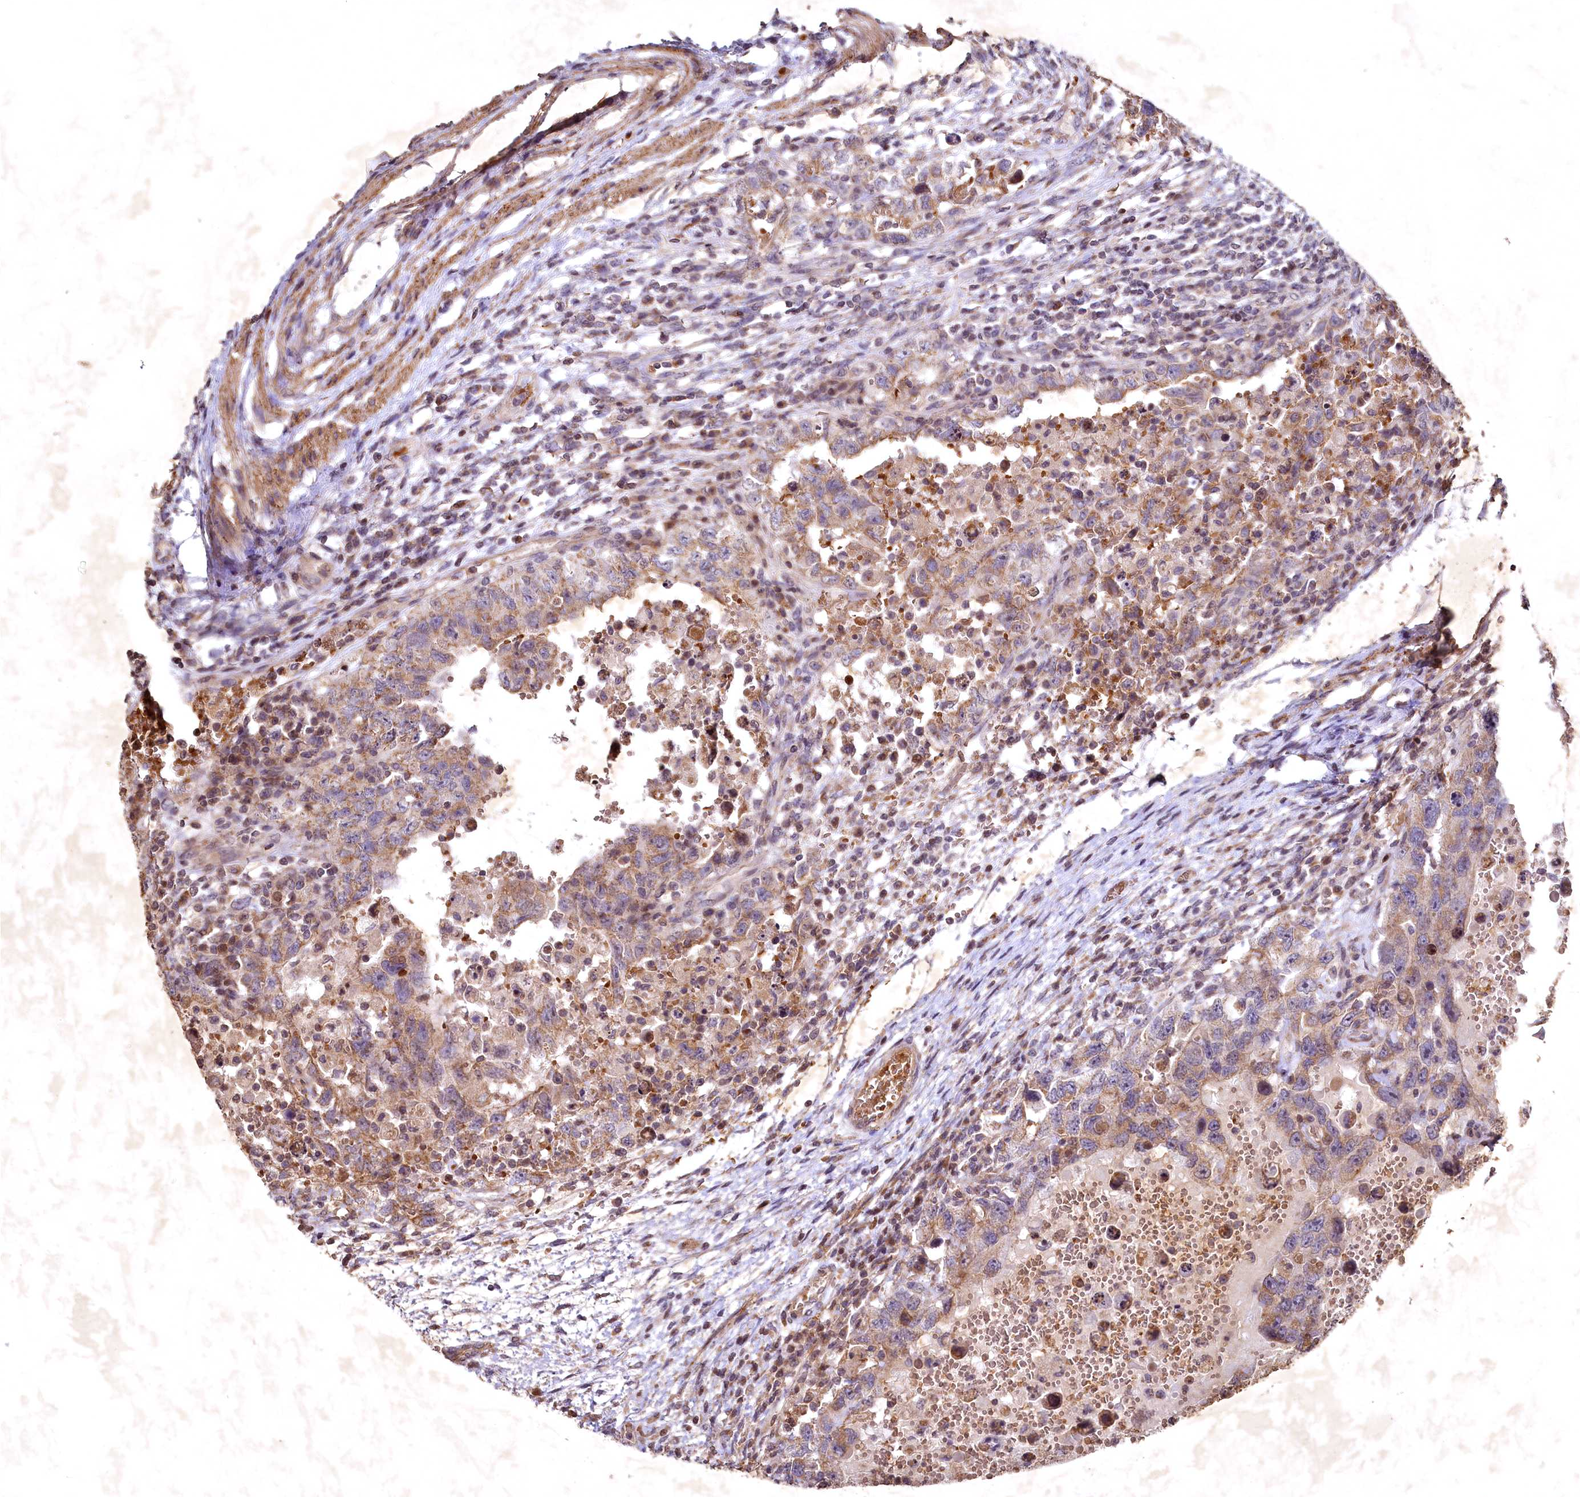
{"staining": {"intensity": "weak", "quantity": "25%-75%", "location": "cytoplasmic/membranous"}, "tissue": "testis cancer", "cell_type": "Tumor cells", "image_type": "cancer", "snomed": [{"axis": "morphology", "description": "Carcinoma, Embryonal, NOS"}, {"axis": "topography", "description": "Testis"}], "caption": "Testis embryonal carcinoma stained for a protein shows weak cytoplasmic/membranous positivity in tumor cells.", "gene": "SPTA1", "patient": {"sex": "male", "age": 26}}